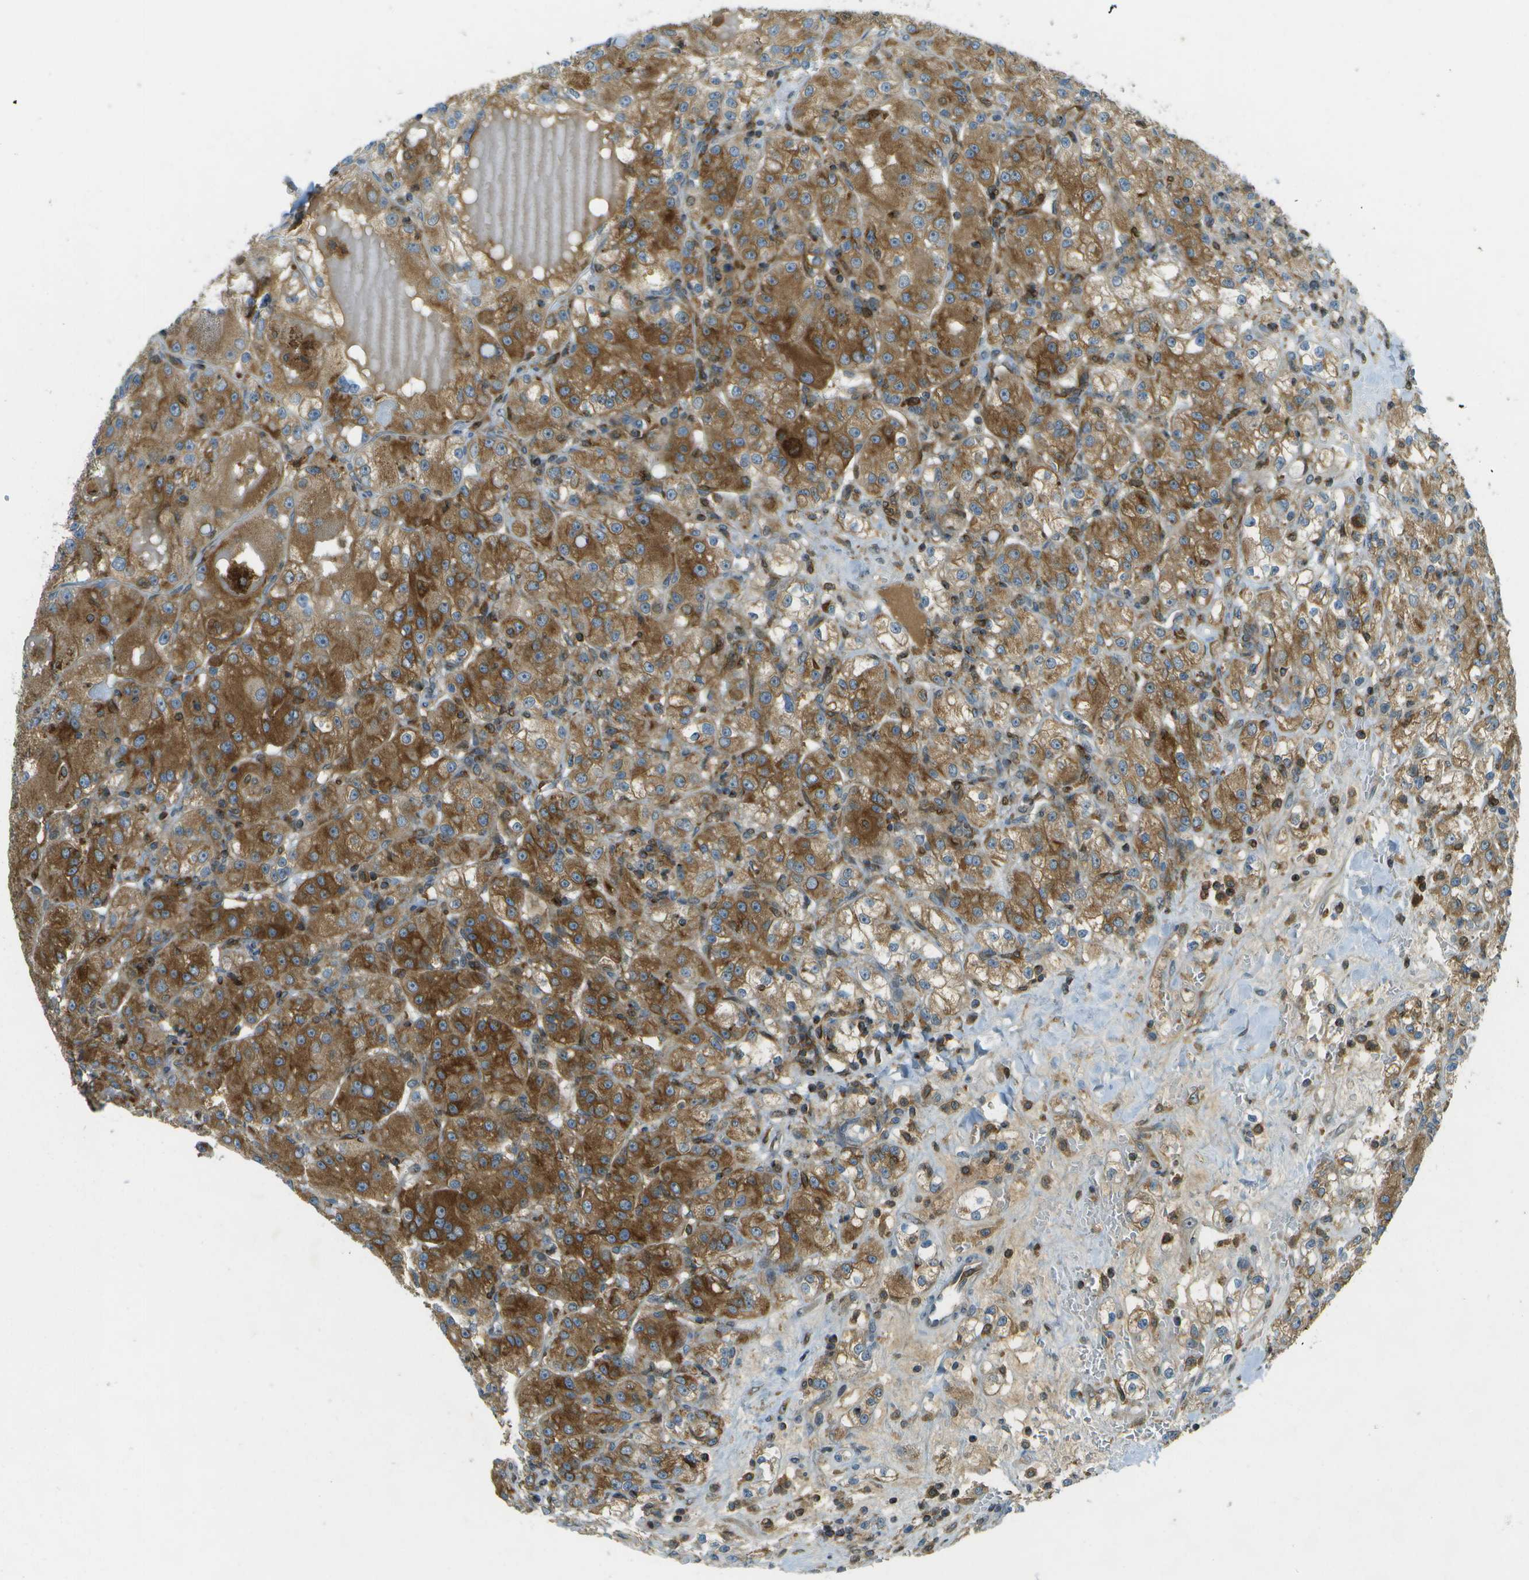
{"staining": {"intensity": "moderate", "quantity": ">75%", "location": "cytoplasmic/membranous"}, "tissue": "renal cancer", "cell_type": "Tumor cells", "image_type": "cancer", "snomed": [{"axis": "morphology", "description": "Normal tissue, NOS"}, {"axis": "morphology", "description": "Adenocarcinoma, NOS"}, {"axis": "topography", "description": "Kidney"}], "caption": "Moderate cytoplasmic/membranous positivity for a protein is appreciated in approximately >75% of tumor cells of adenocarcinoma (renal) using immunohistochemistry (IHC).", "gene": "TMTC1", "patient": {"sex": "male", "age": 61}}